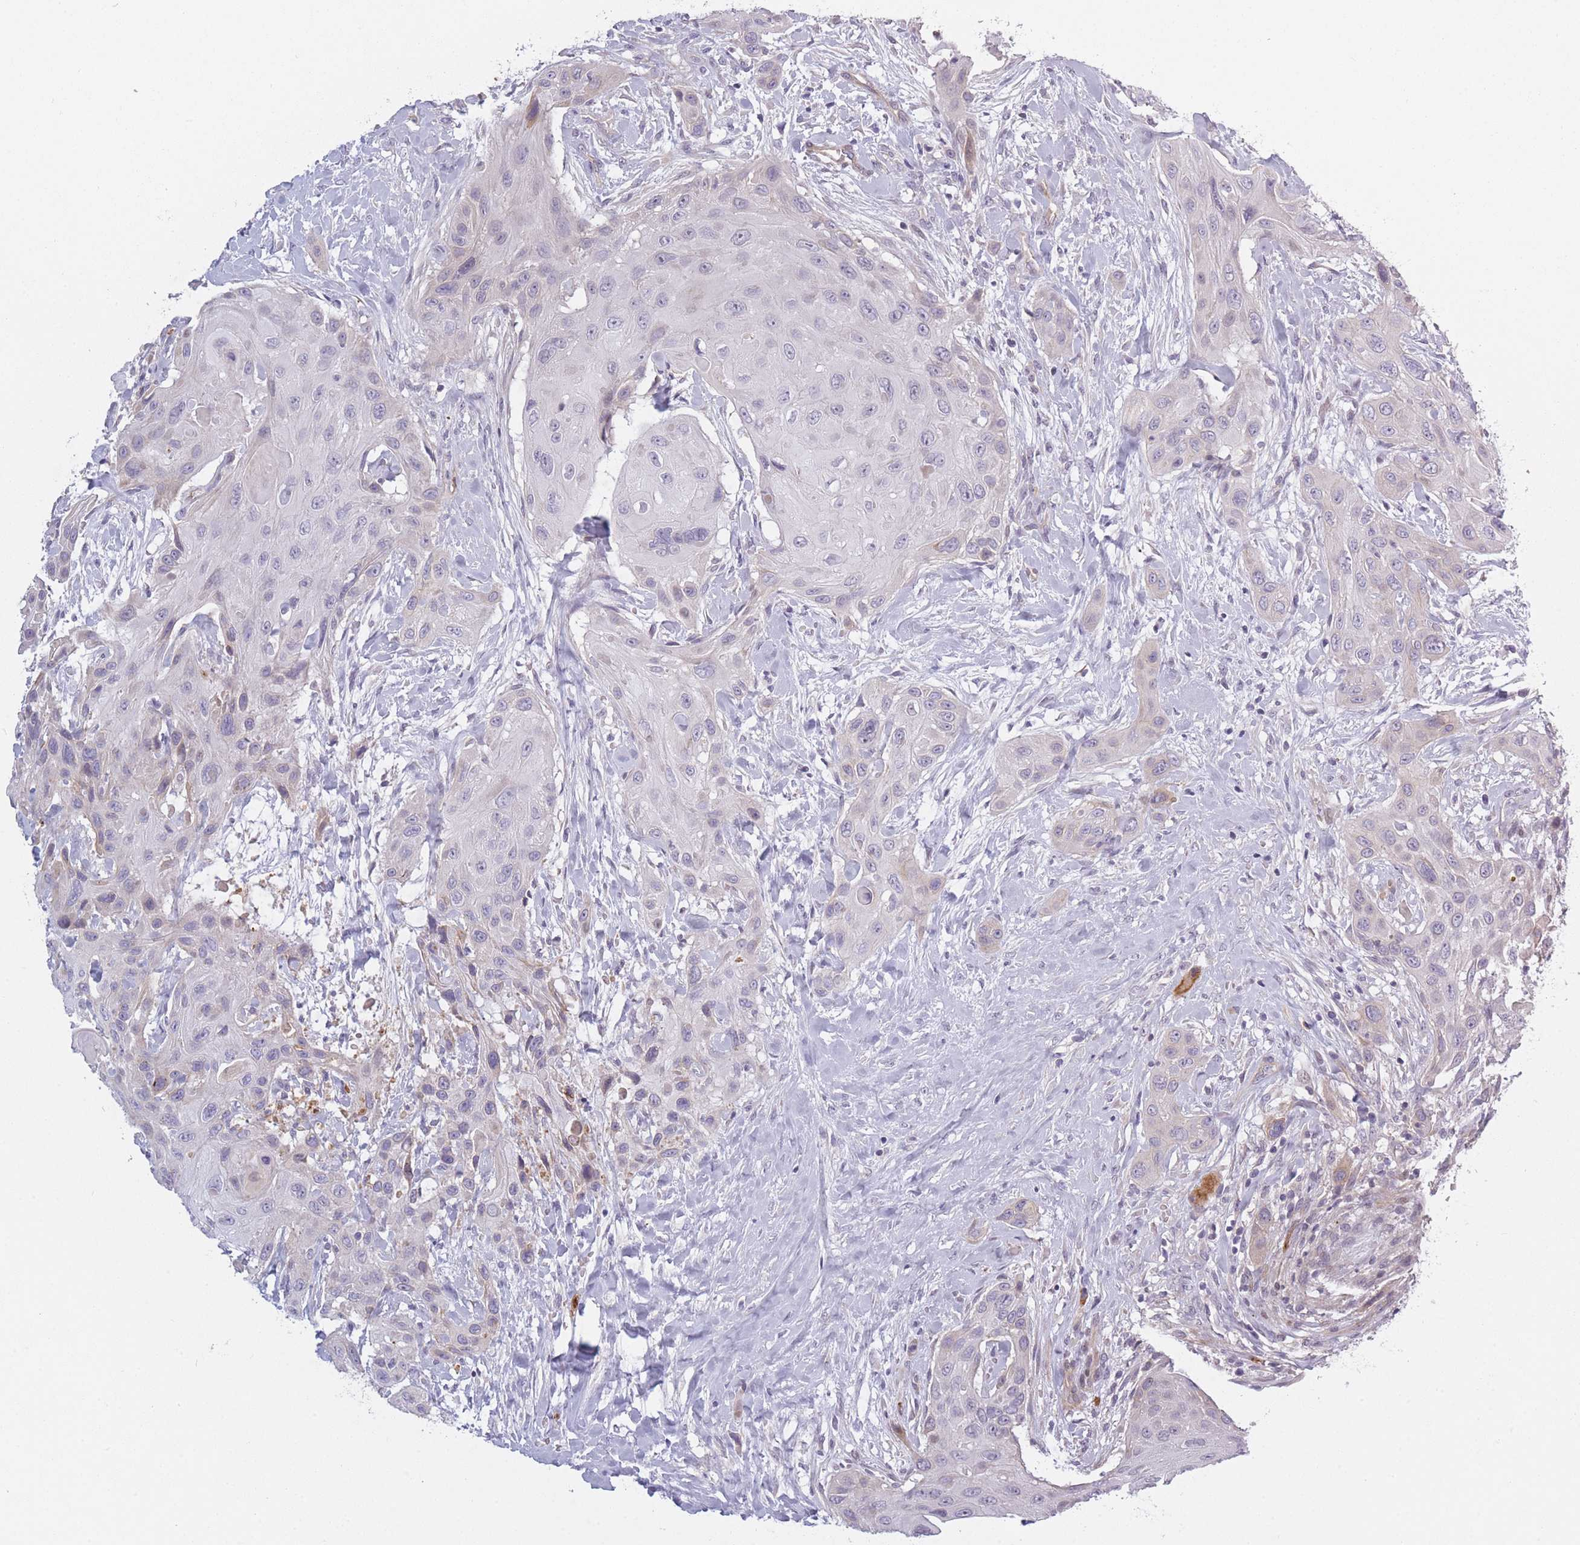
{"staining": {"intensity": "negative", "quantity": "none", "location": "none"}, "tissue": "head and neck cancer", "cell_type": "Tumor cells", "image_type": "cancer", "snomed": [{"axis": "morphology", "description": "Squamous cell carcinoma, NOS"}, {"axis": "topography", "description": "Head-Neck"}], "caption": "This is an immunohistochemistry micrograph of human squamous cell carcinoma (head and neck). There is no expression in tumor cells.", "gene": "SLC7A6", "patient": {"sex": "male", "age": 81}}